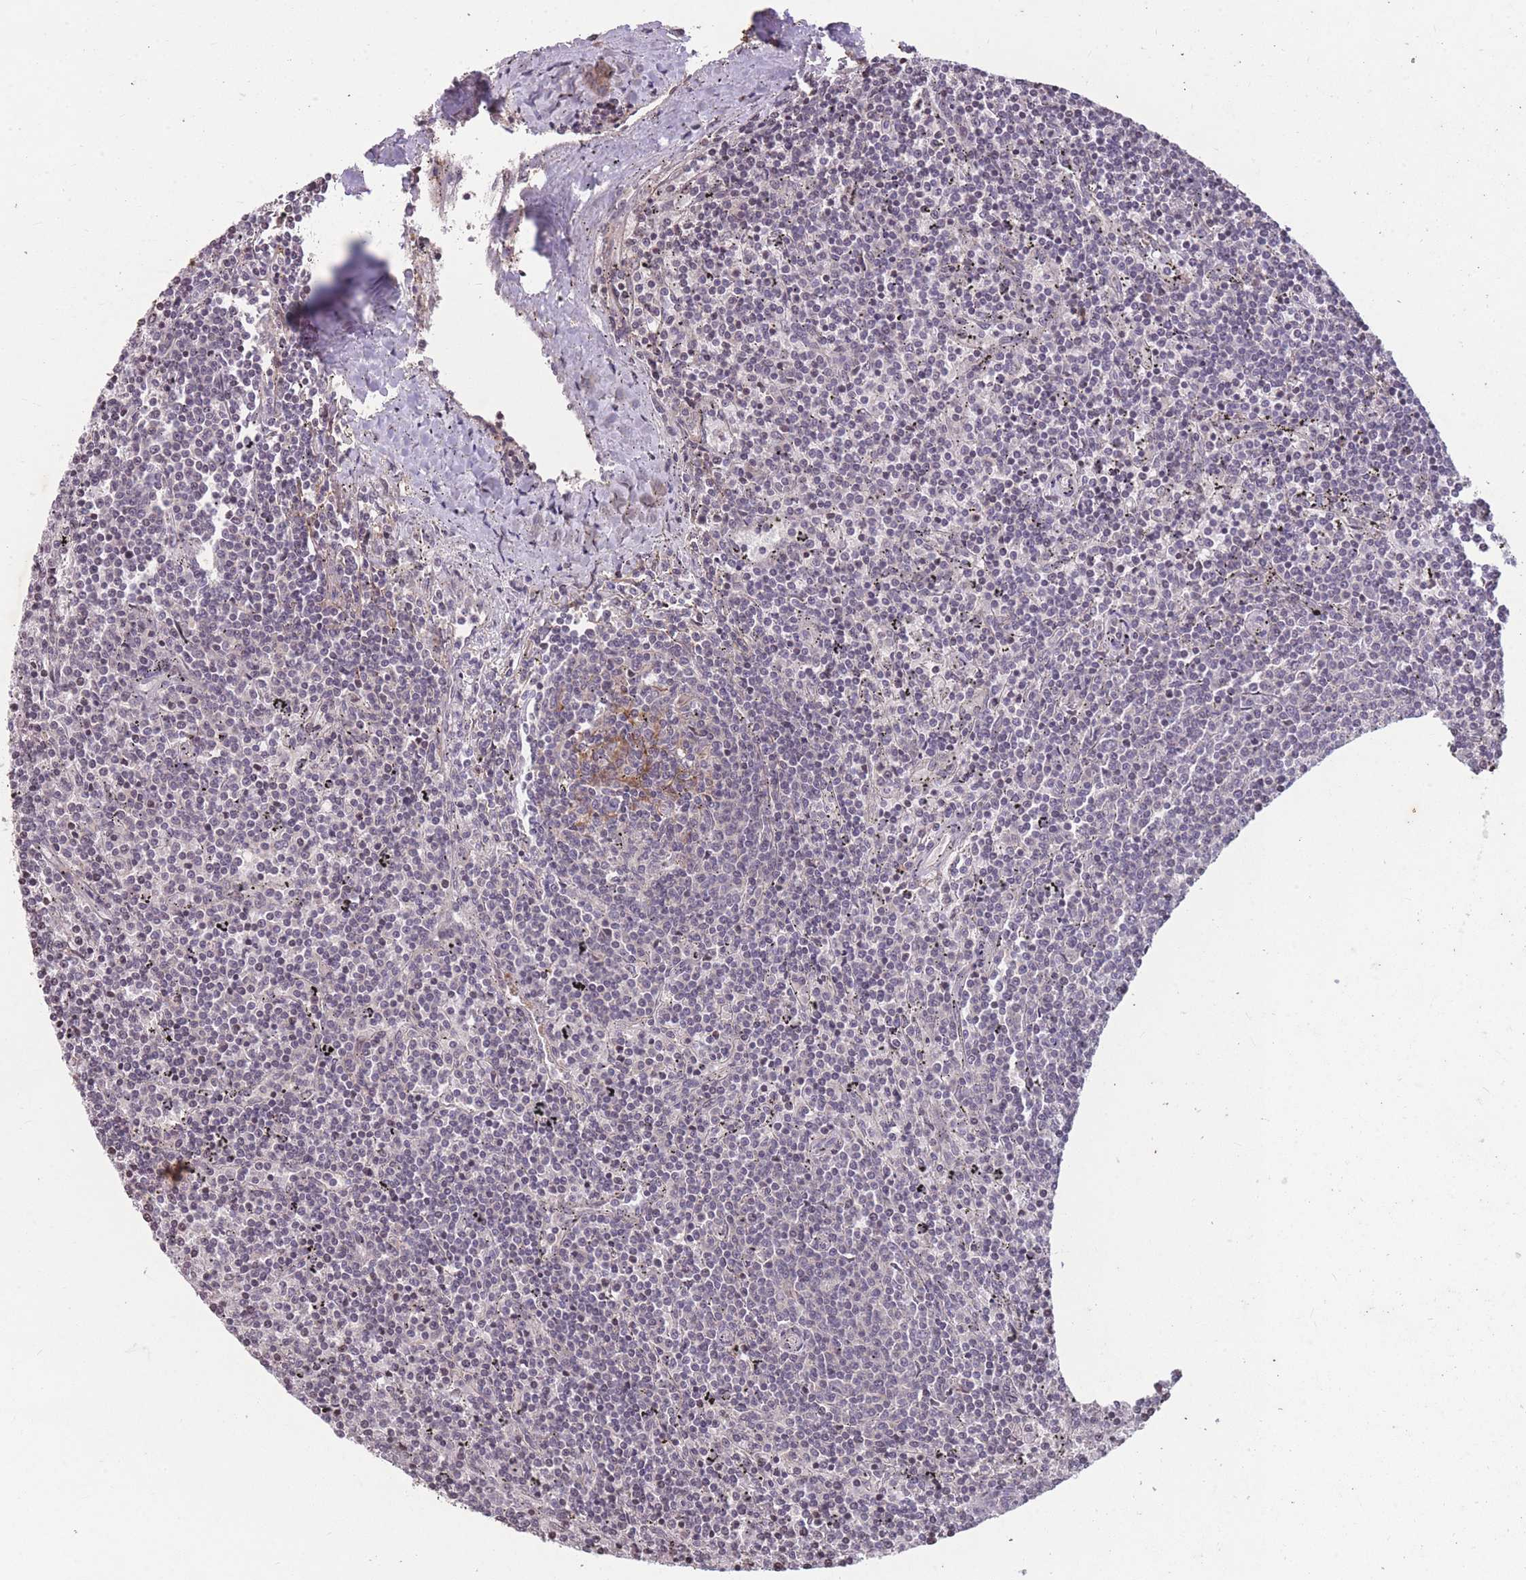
{"staining": {"intensity": "negative", "quantity": "none", "location": "none"}, "tissue": "lymphoma", "cell_type": "Tumor cells", "image_type": "cancer", "snomed": [{"axis": "morphology", "description": "Malignant lymphoma, non-Hodgkin's type, Low grade"}, {"axis": "topography", "description": "Spleen"}], "caption": "Lymphoma was stained to show a protein in brown. There is no significant staining in tumor cells. (Immunohistochemistry (ihc), brightfield microscopy, high magnification).", "gene": "GGT5", "patient": {"sex": "female", "age": 50}}